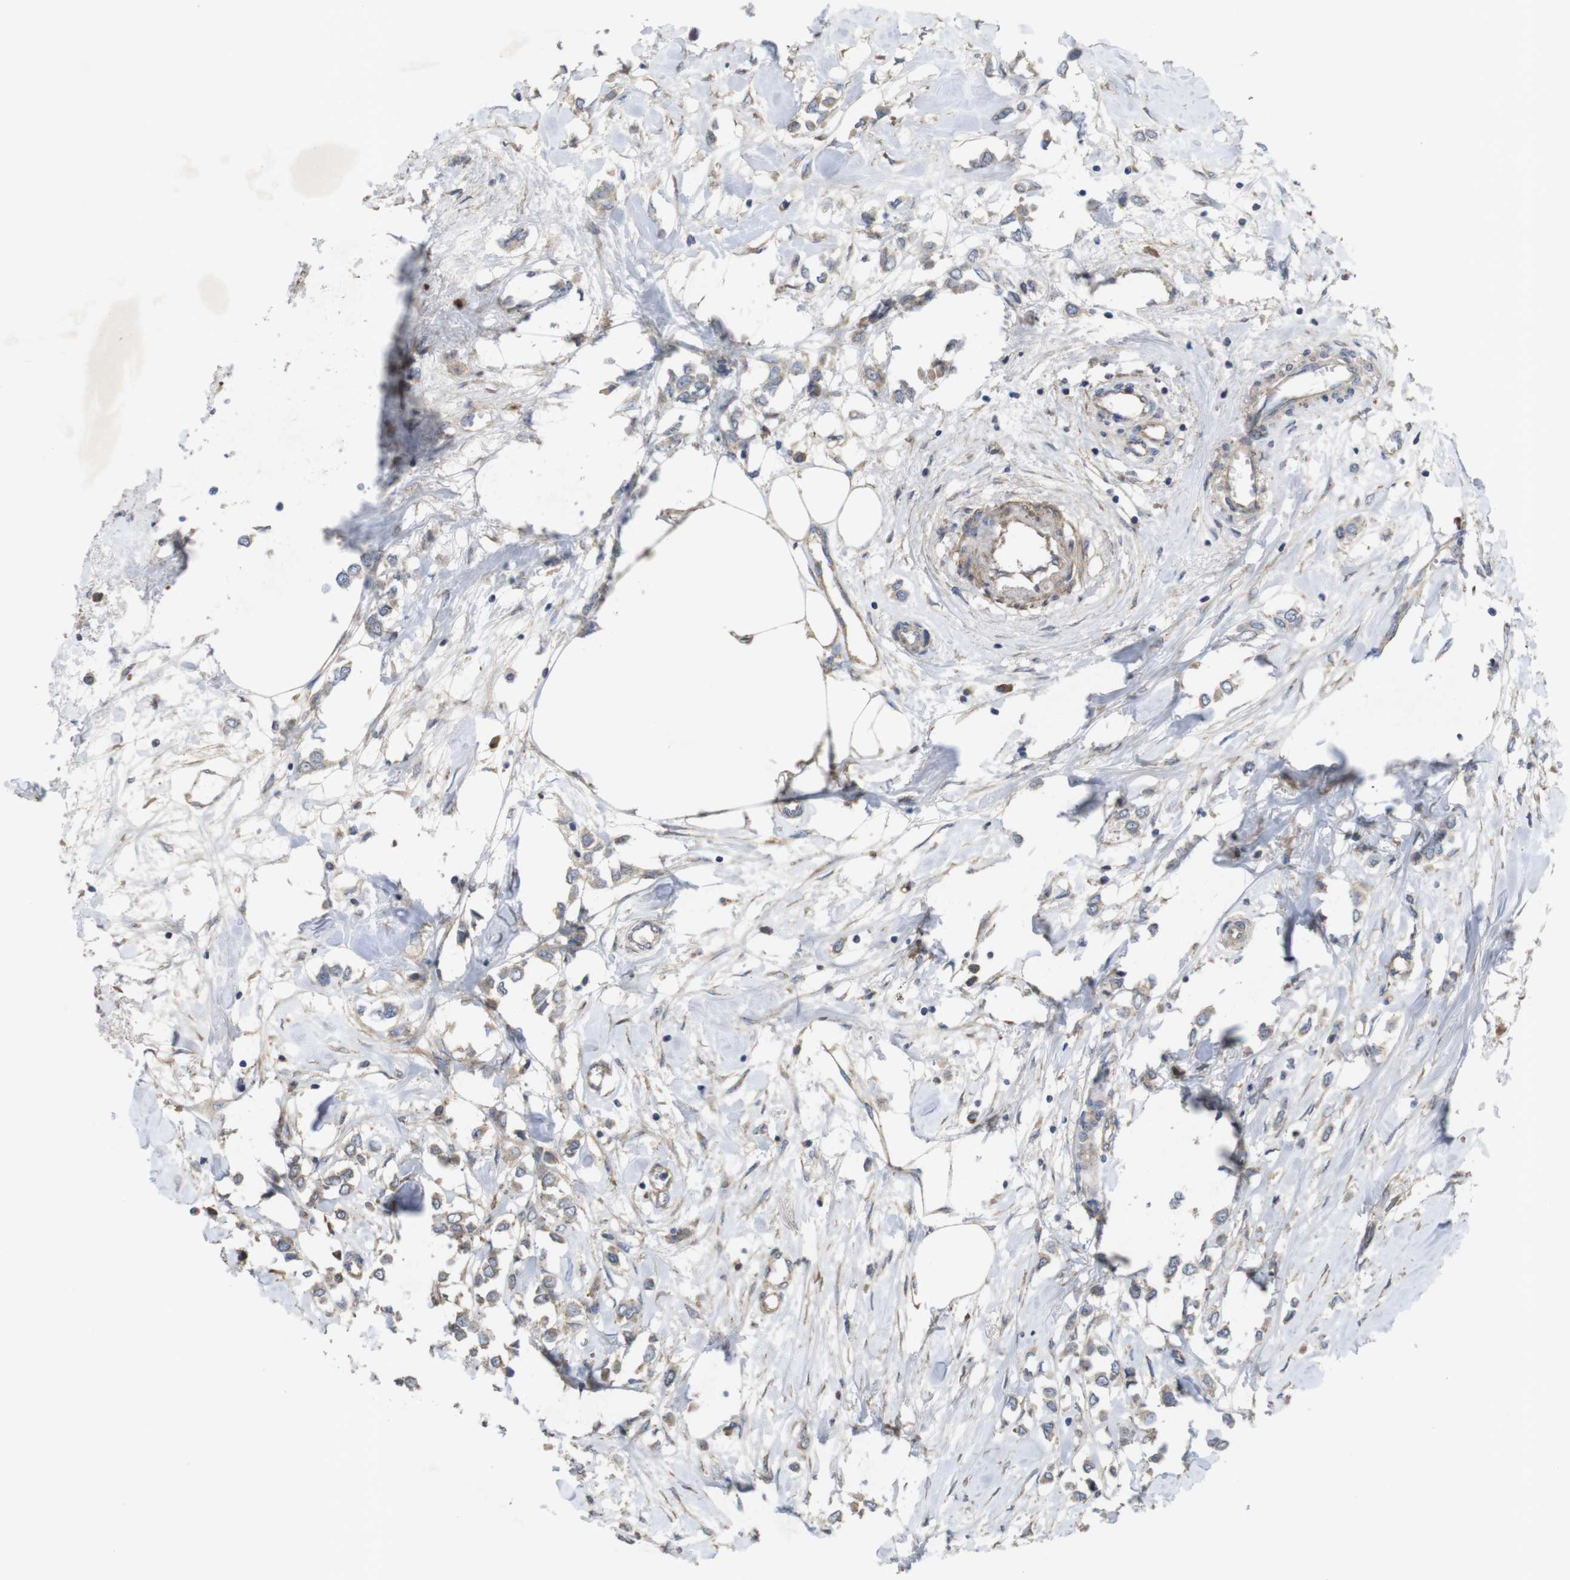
{"staining": {"intensity": "weak", "quantity": ">75%", "location": "cytoplasmic/membranous"}, "tissue": "breast cancer", "cell_type": "Tumor cells", "image_type": "cancer", "snomed": [{"axis": "morphology", "description": "Lobular carcinoma"}, {"axis": "topography", "description": "Breast"}], "caption": "Breast cancer (lobular carcinoma) stained with a brown dye exhibits weak cytoplasmic/membranous positive staining in approximately >75% of tumor cells.", "gene": "KCNS3", "patient": {"sex": "female", "age": 51}}